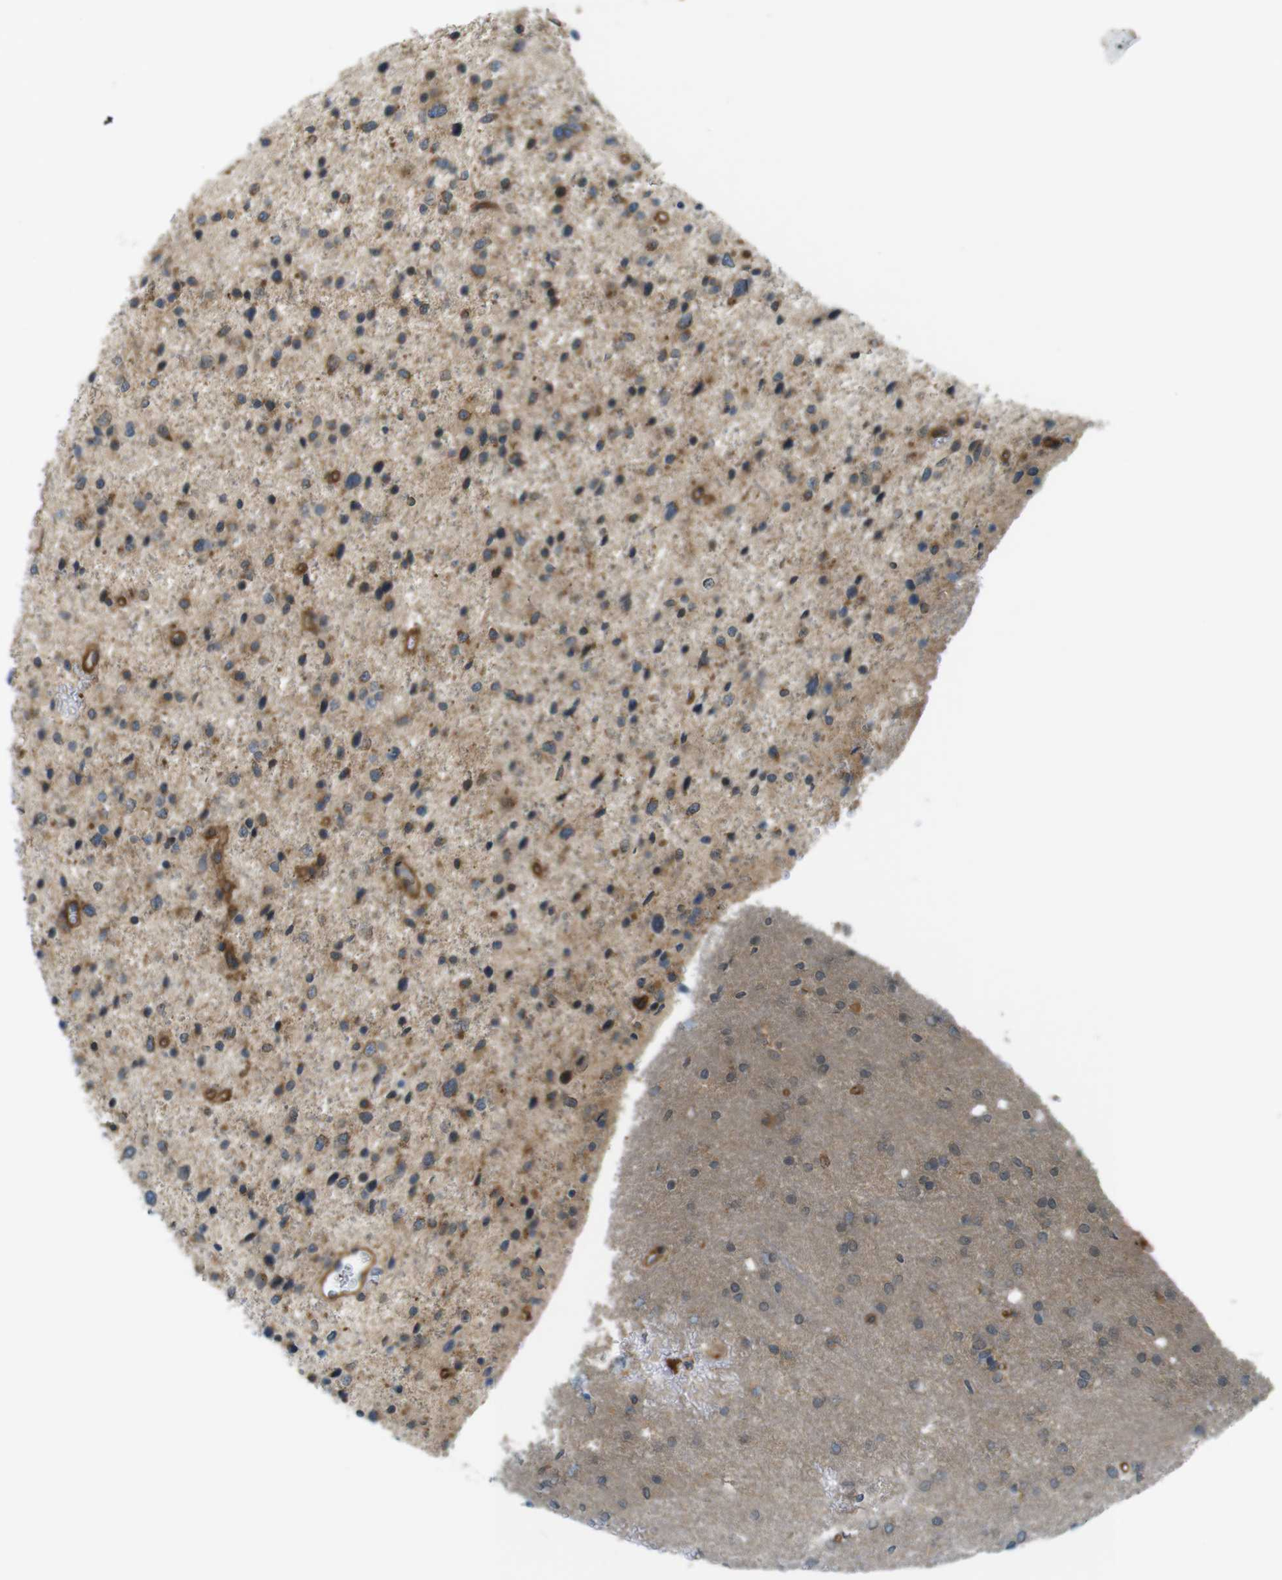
{"staining": {"intensity": "moderate", "quantity": ">75%", "location": "cytoplasmic/membranous,nuclear"}, "tissue": "glioma", "cell_type": "Tumor cells", "image_type": "cancer", "snomed": [{"axis": "morphology", "description": "Glioma, malignant, Low grade"}, {"axis": "topography", "description": "Brain"}], "caption": "Protein staining of malignant glioma (low-grade) tissue shows moderate cytoplasmic/membranous and nuclear positivity in about >75% of tumor cells.", "gene": "TSC1", "patient": {"sex": "female", "age": 37}}